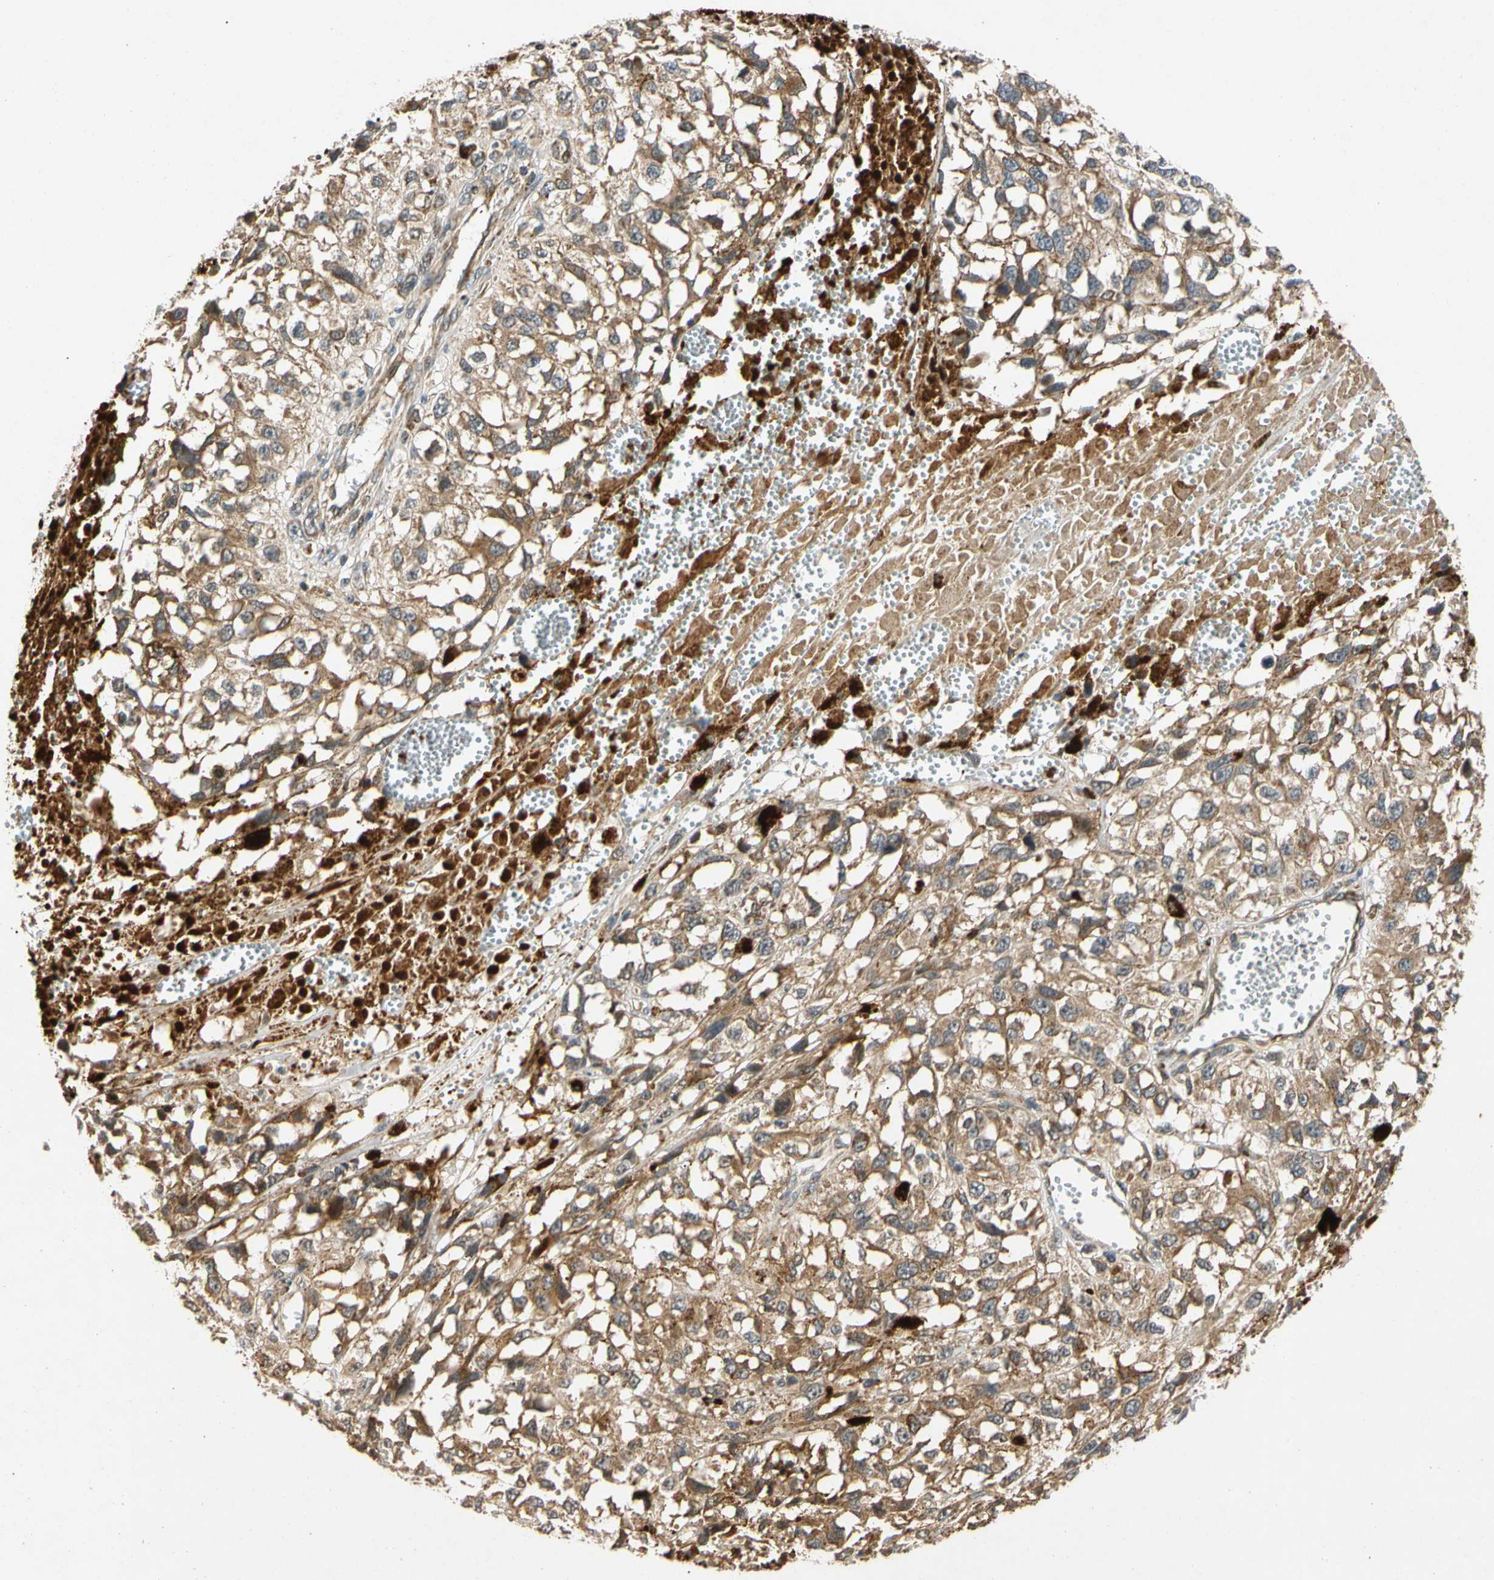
{"staining": {"intensity": "moderate", "quantity": ">75%", "location": "cytoplasmic/membranous"}, "tissue": "melanoma", "cell_type": "Tumor cells", "image_type": "cancer", "snomed": [{"axis": "morphology", "description": "Malignant melanoma, Metastatic site"}, {"axis": "topography", "description": "Lymph node"}], "caption": "This histopathology image exhibits immunohistochemistry staining of malignant melanoma (metastatic site), with medium moderate cytoplasmic/membranous expression in about >75% of tumor cells.", "gene": "MRPS22", "patient": {"sex": "male", "age": 59}}